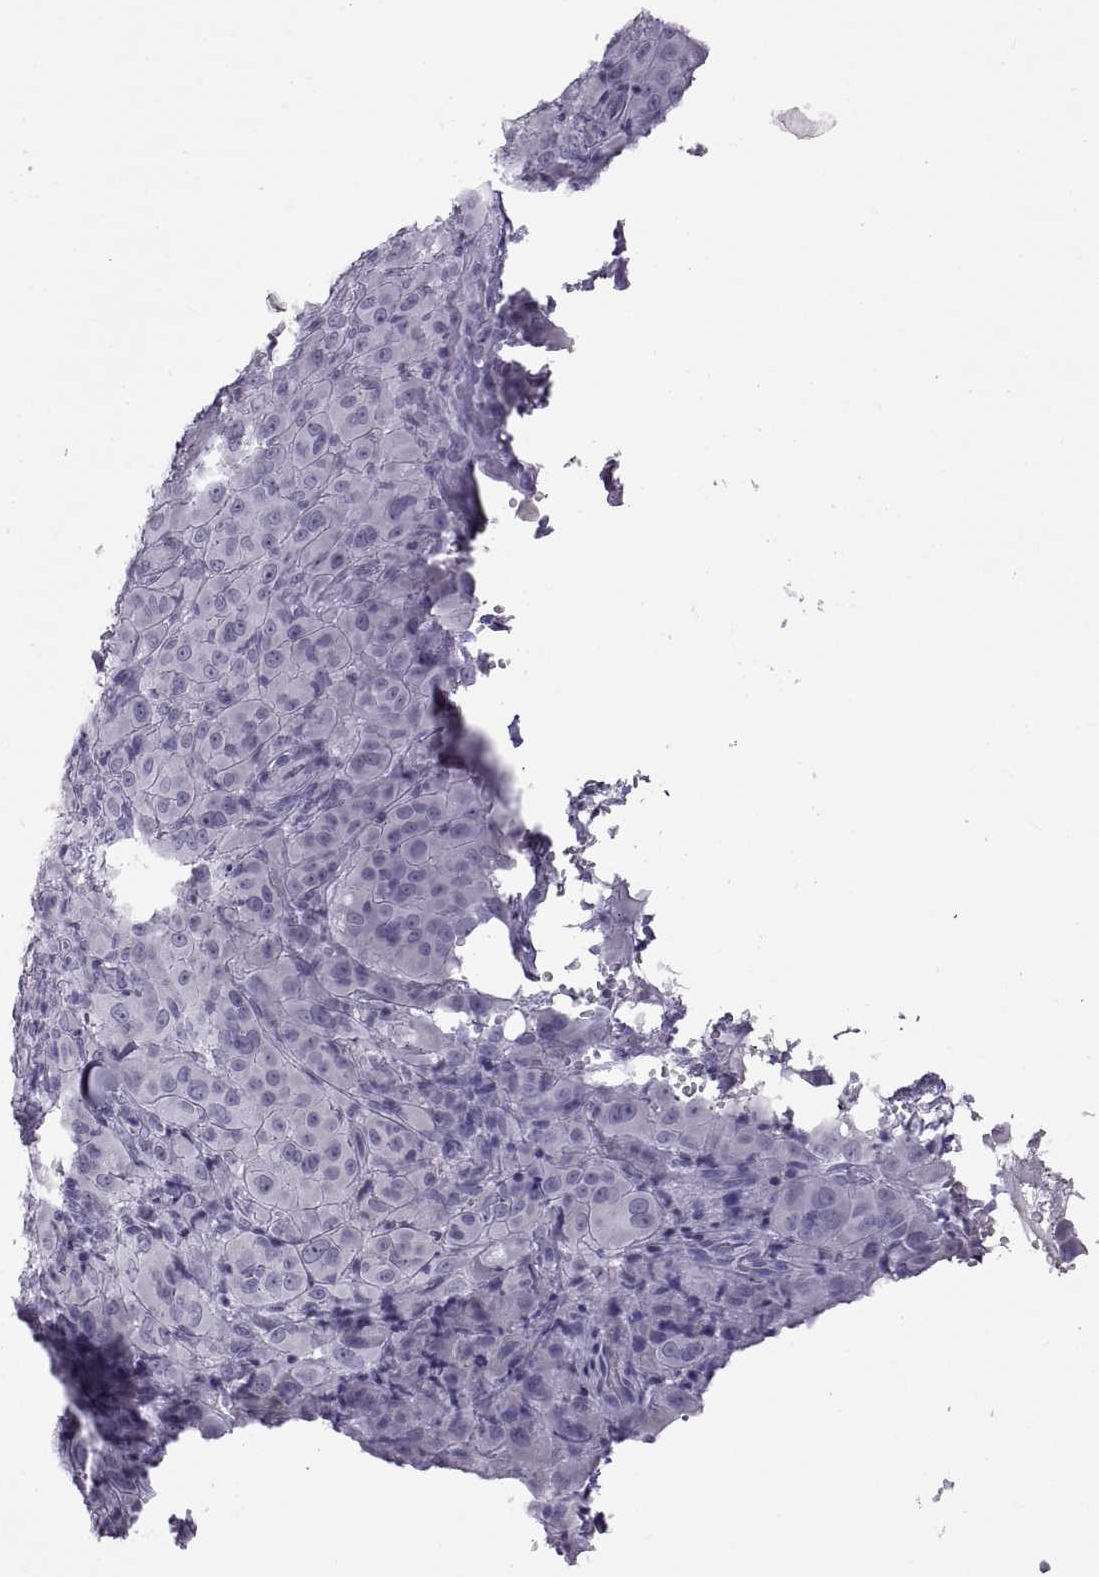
{"staining": {"intensity": "negative", "quantity": "none", "location": "none"}, "tissue": "melanoma", "cell_type": "Tumor cells", "image_type": "cancer", "snomed": [{"axis": "morphology", "description": "Malignant melanoma, NOS"}, {"axis": "topography", "description": "Skin"}], "caption": "Immunohistochemistry of melanoma displays no staining in tumor cells. (IHC, brightfield microscopy, high magnification).", "gene": "RDM1", "patient": {"sex": "female", "age": 87}}